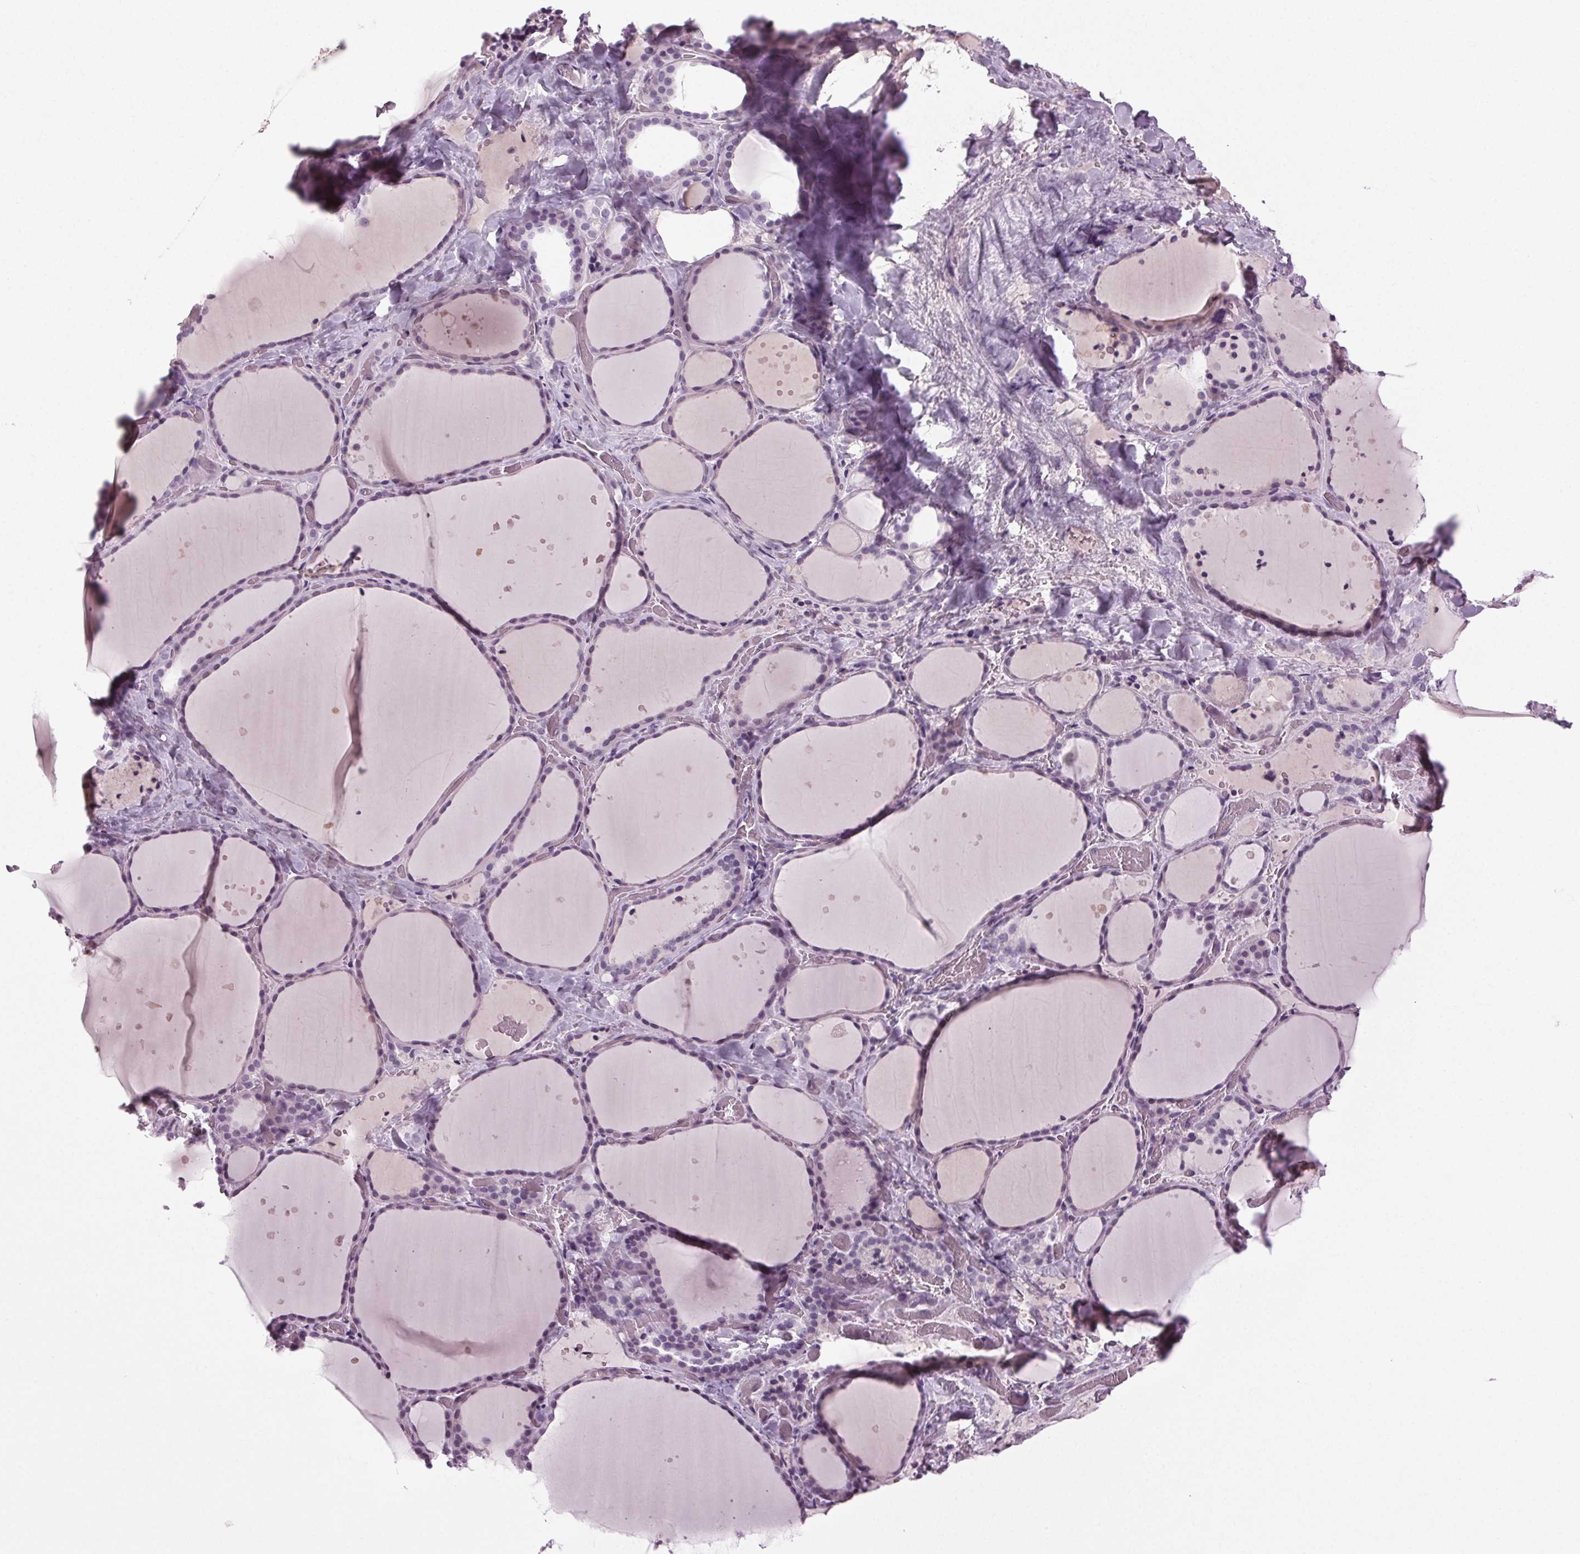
{"staining": {"intensity": "negative", "quantity": "none", "location": "none"}, "tissue": "thyroid gland", "cell_type": "Glandular cells", "image_type": "normal", "snomed": [{"axis": "morphology", "description": "Normal tissue, NOS"}, {"axis": "topography", "description": "Thyroid gland"}], "caption": "Histopathology image shows no significant protein expression in glandular cells of normal thyroid gland. The staining is performed using DAB brown chromogen with nuclei counter-stained in using hematoxylin.", "gene": "DNAH12", "patient": {"sex": "female", "age": 36}}